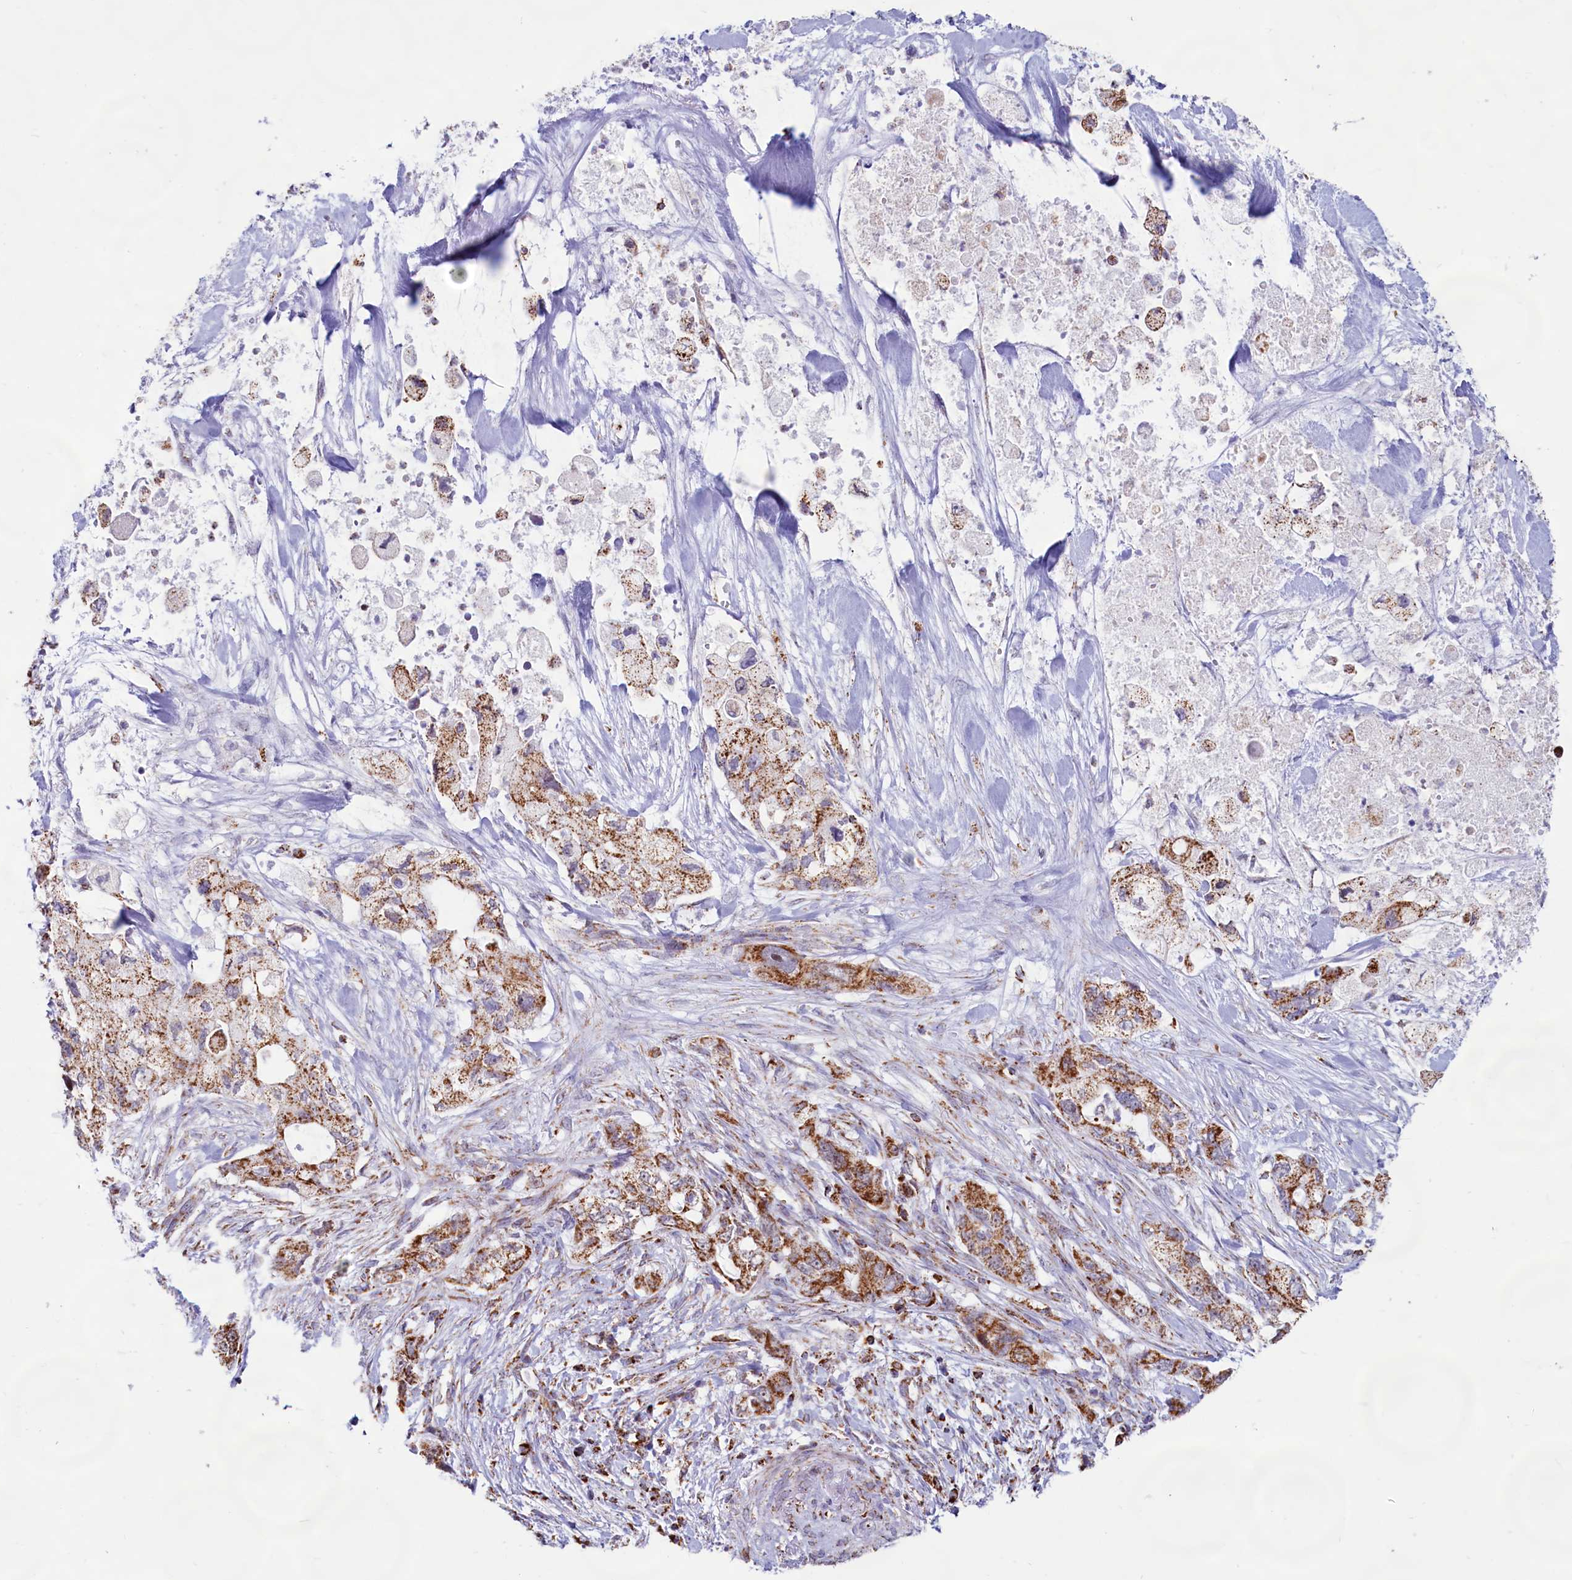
{"staining": {"intensity": "moderate", "quantity": ">75%", "location": "cytoplasmic/membranous"}, "tissue": "pancreatic cancer", "cell_type": "Tumor cells", "image_type": "cancer", "snomed": [{"axis": "morphology", "description": "Adenocarcinoma, NOS"}, {"axis": "topography", "description": "Pancreas"}], "caption": "Immunohistochemistry (IHC) (DAB (3,3'-diaminobenzidine)) staining of pancreatic cancer reveals moderate cytoplasmic/membranous protein expression in about >75% of tumor cells.", "gene": "C1D", "patient": {"sex": "female", "age": 73}}